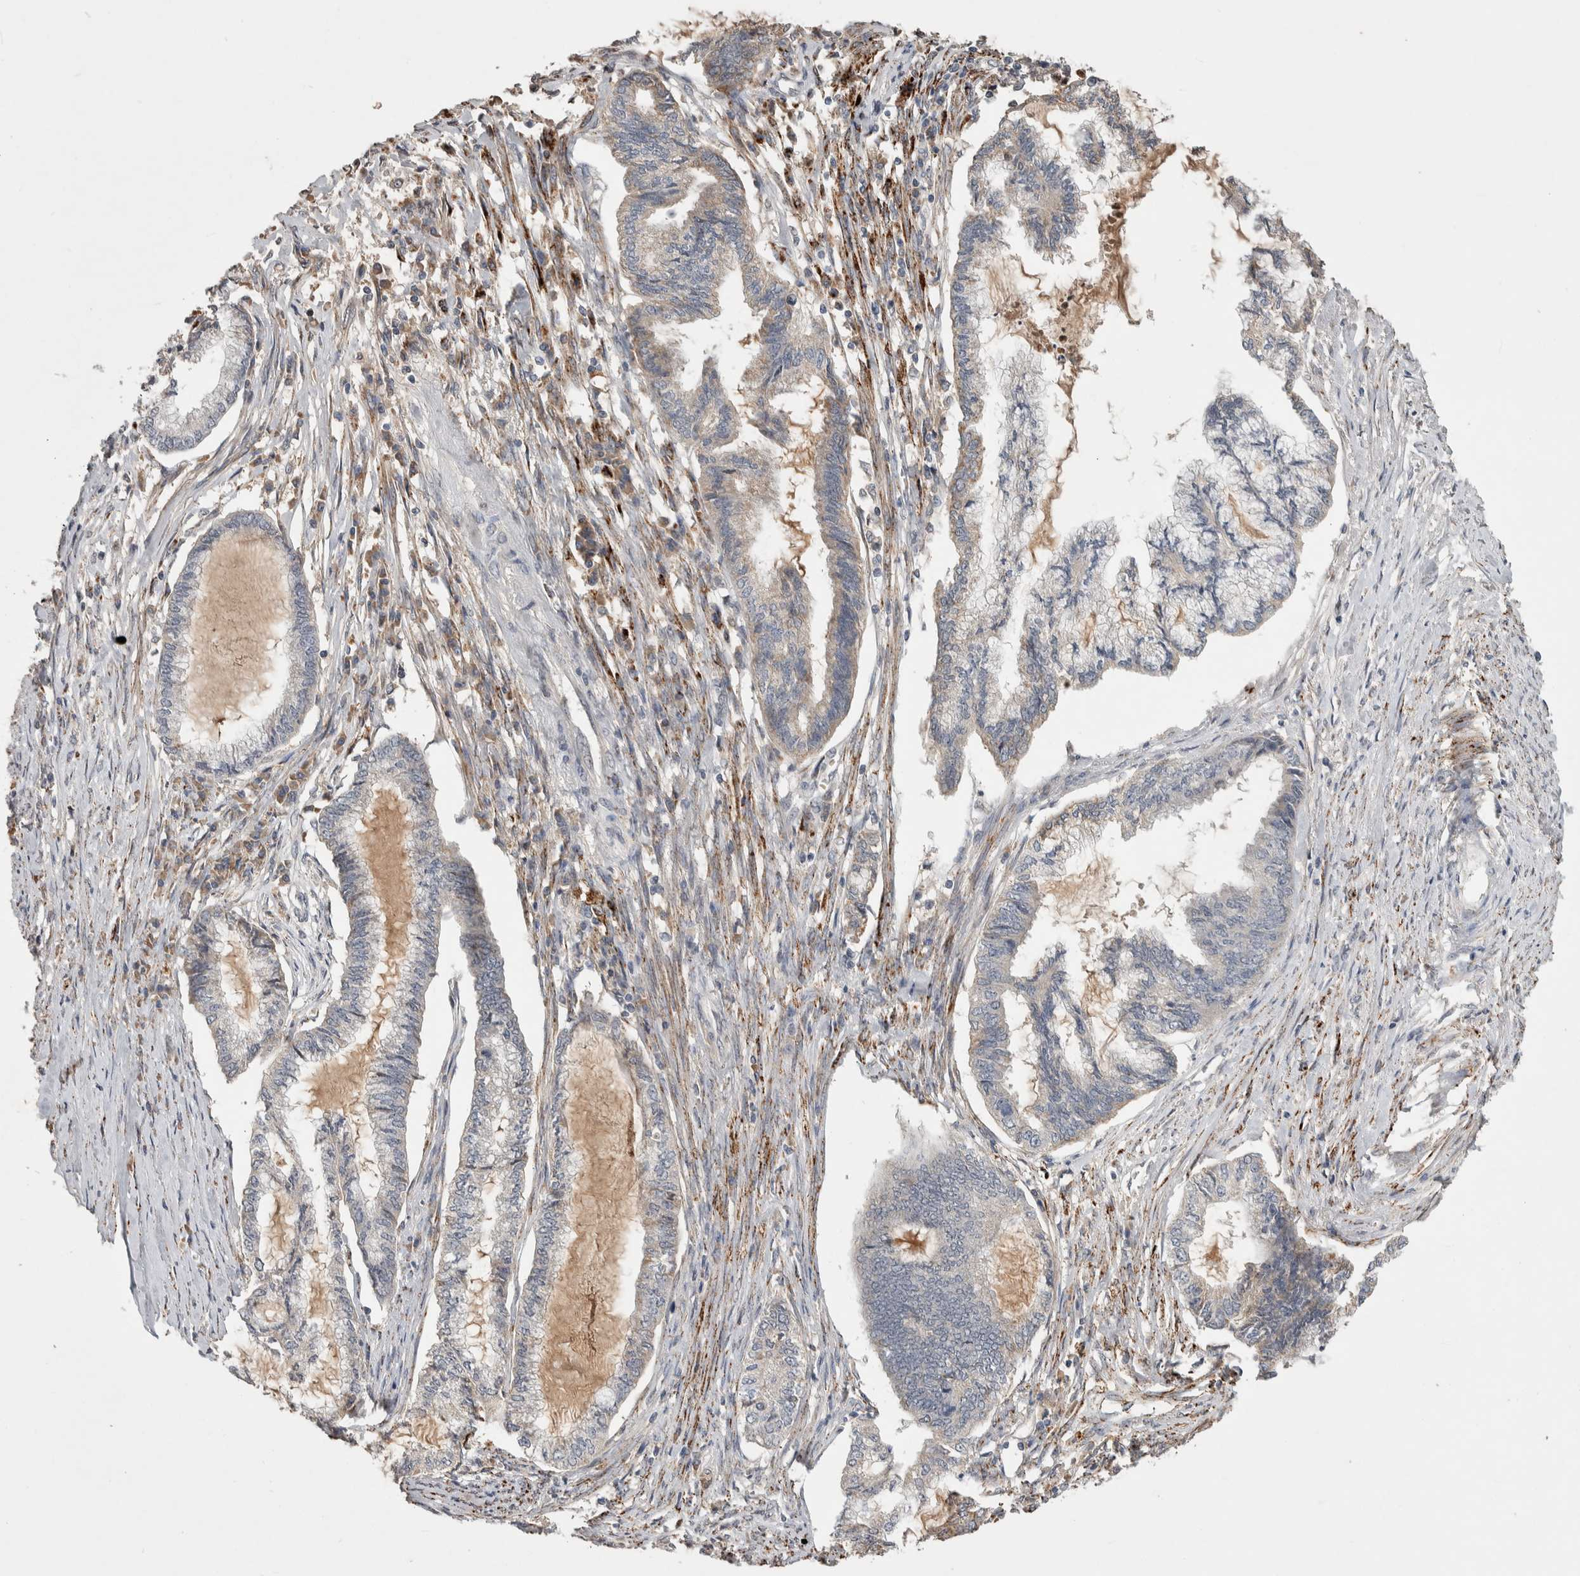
{"staining": {"intensity": "weak", "quantity": "<25%", "location": "cytoplasmic/membranous"}, "tissue": "endometrial cancer", "cell_type": "Tumor cells", "image_type": "cancer", "snomed": [{"axis": "morphology", "description": "Adenocarcinoma, NOS"}, {"axis": "topography", "description": "Endometrium"}], "caption": "This is an immunohistochemistry photomicrograph of human adenocarcinoma (endometrial). There is no expression in tumor cells.", "gene": "CHRM3", "patient": {"sex": "female", "age": 86}}